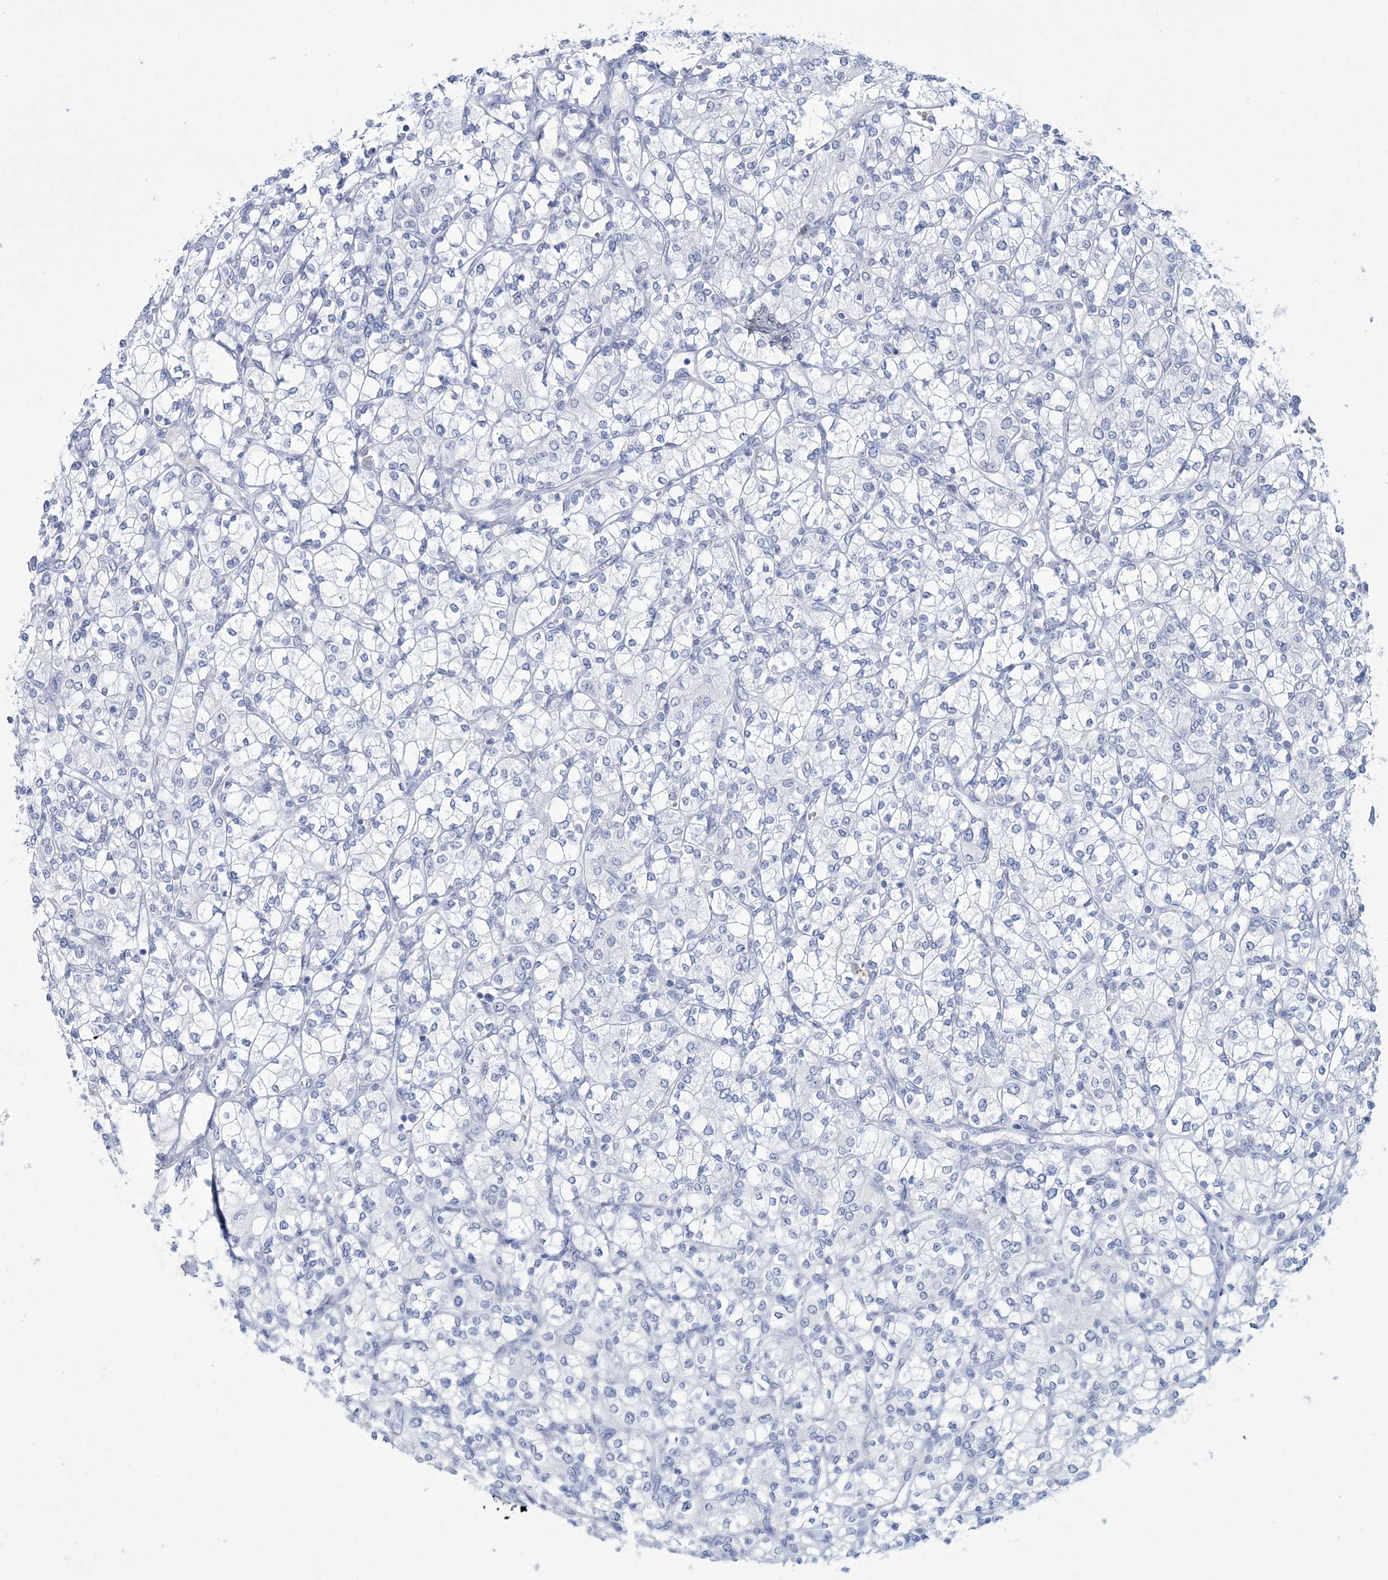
{"staining": {"intensity": "negative", "quantity": "none", "location": "none"}, "tissue": "renal cancer", "cell_type": "Tumor cells", "image_type": "cancer", "snomed": [{"axis": "morphology", "description": "Adenocarcinoma, NOS"}, {"axis": "topography", "description": "Kidney"}], "caption": "A high-resolution micrograph shows IHC staining of renal cancer (adenocarcinoma), which shows no significant positivity in tumor cells.", "gene": "DPCD", "patient": {"sex": "male", "age": 77}}